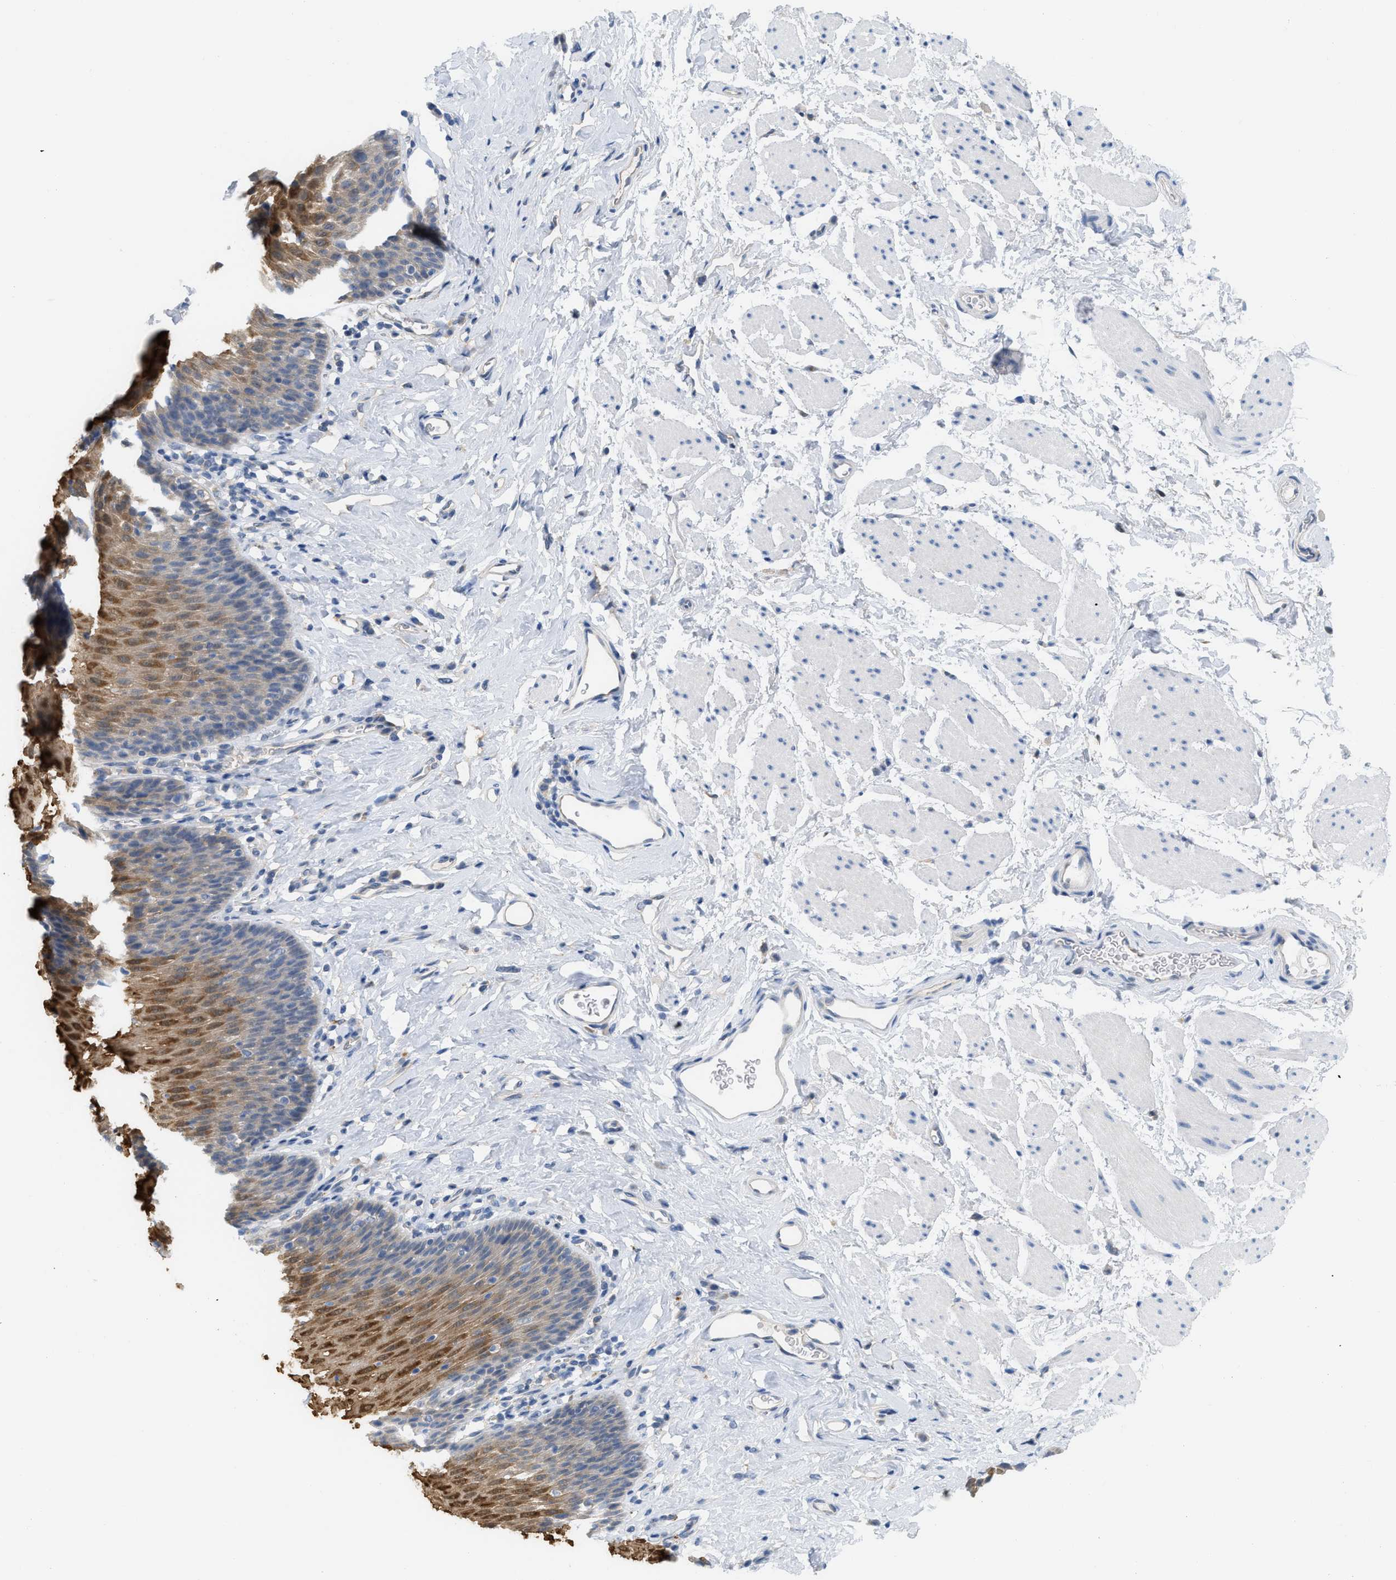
{"staining": {"intensity": "moderate", "quantity": ">75%", "location": "cytoplasmic/membranous,nuclear"}, "tissue": "esophagus", "cell_type": "Squamous epithelial cells", "image_type": "normal", "snomed": [{"axis": "morphology", "description": "Normal tissue, NOS"}, {"axis": "topography", "description": "Esophagus"}], "caption": "Immunohistochemical staining of normal esophagus demonstrates moderate cytoplasmic/membranous,nuclear protein expression in about >75% of squamous epithelial cells. (IHC, brightfield microscopy, high magnification).", "gene": "CSTB", "patient": {"sex": "female", "age": 61}}